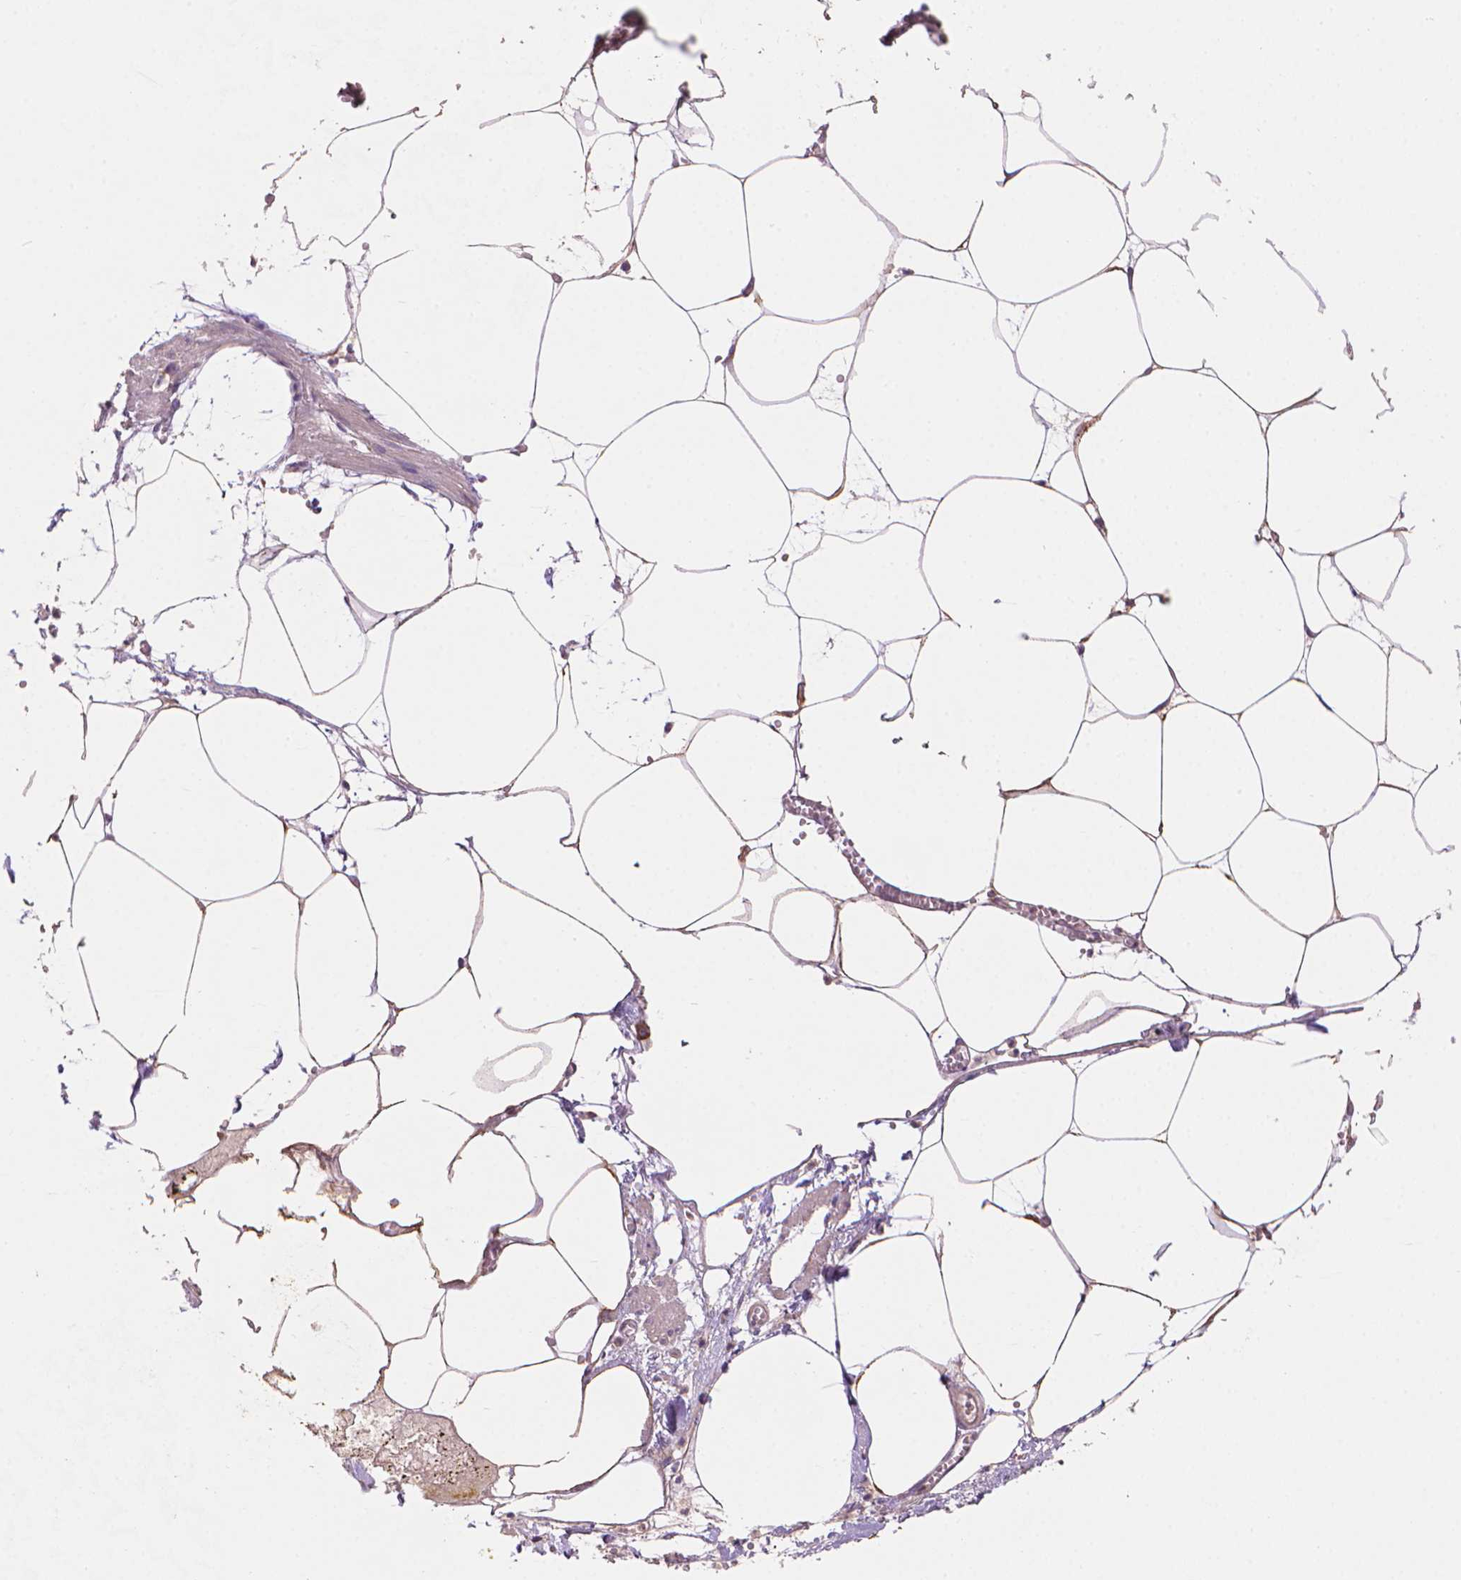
{"staining": {"intensity": "weak", "quantity": "25%-75%", "location": "cytoplasmic/membranous"}, "tissue": "adipose tissue", "cell_type": "Adipocytes", "image_type": "normal", "snomed": [{"axis": "morphology", "description": "Normal tissue, NOS"}, {"axis": "topography", "description": "Adipose tissue"}, {"axis": "topography", "description": "Pancreas"}, {"axis": "topography", "description": "Peripheral nerve tissue"}], "caption": "An IHC micrograph of unremarkable tissue is shown. Protein staining in brown shows weak cytoplasmic/membranous positivity in adipose tissue within adipocytes.", "gene": "AMMECR1L", "patient": {"sex": "female", "age": 58}}